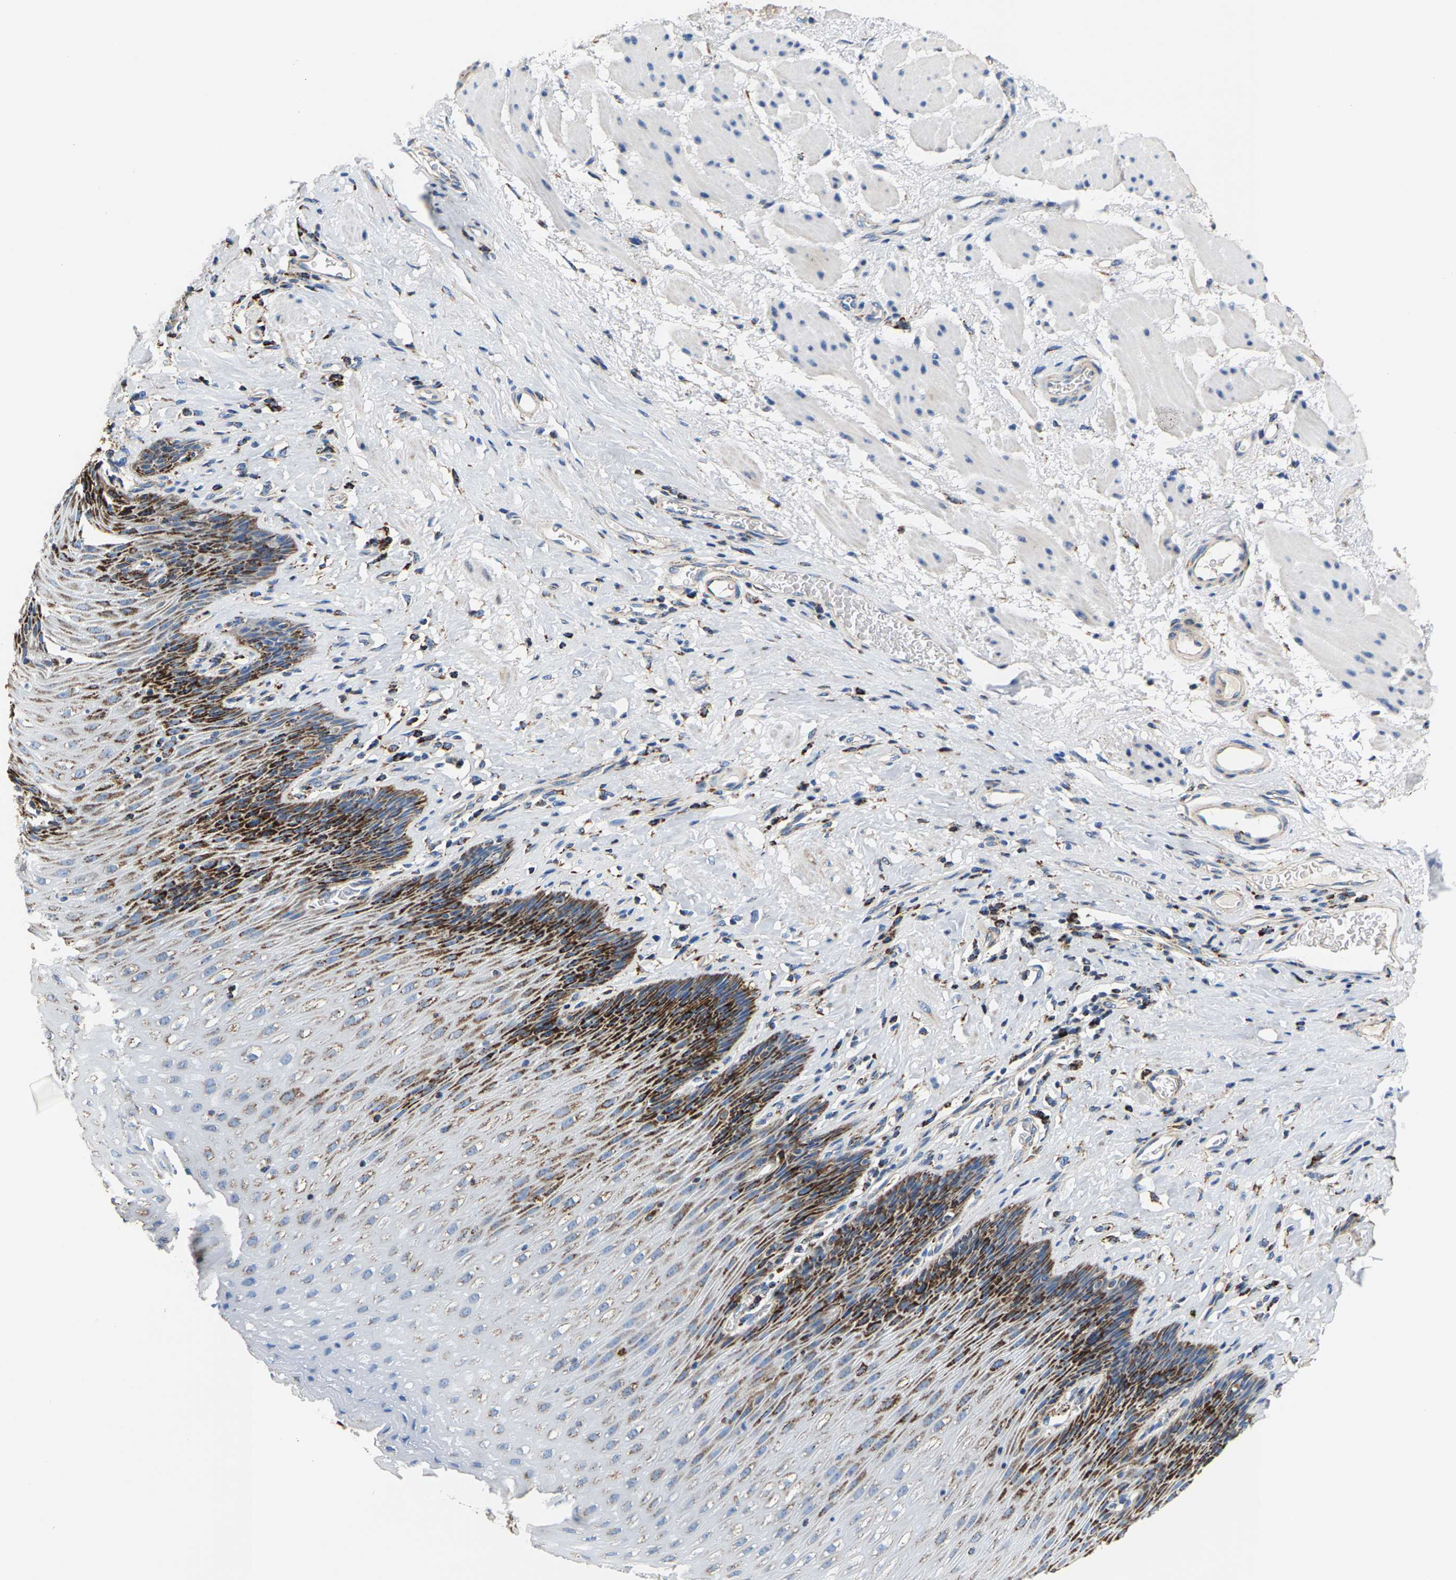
{"staining": {"intensity": "moderate", "quantity": ">75%", "location": "cytoplasmic/membranous"}, "tissue": "esophagus", "cell_type": "Squamous epithelial cells", "image_type": "normal", "snomed": [{"axis": "morphology", "description": "Normal tissue, NOS"}, {"axis": "topography", "description": "Esophagus"}], "caption": "DAB (3,3'-diaminobenzidine) immunohistochemical staining of benign esophagus displays moderate cytoplasmic/membranous protein expression in about >75% of squamous epithelial cells. (DAB IHC with brightfield microscopy, high magnification).", "gene": "SHMT2", "patient": {"sex": "female", "age": 61}}